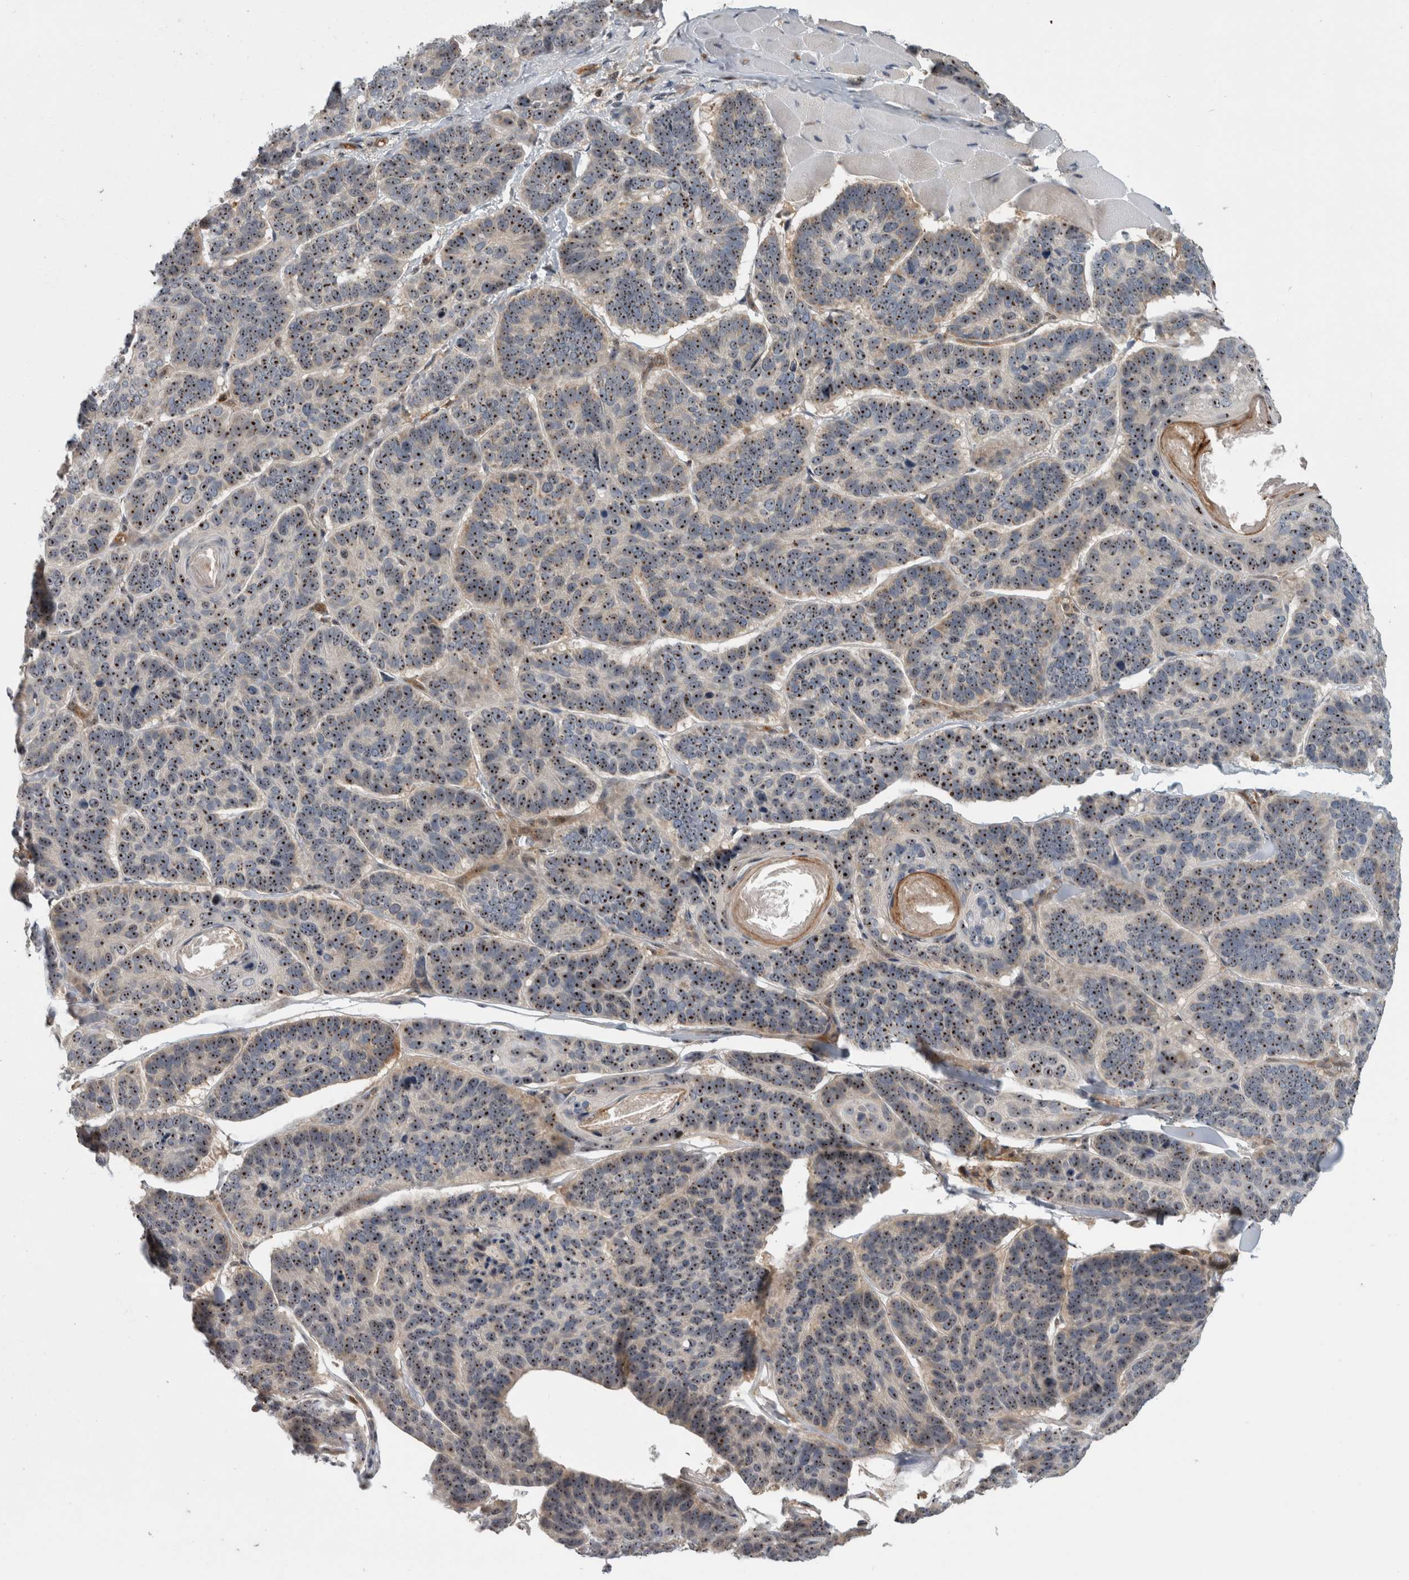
{"staining": {"intensity": "strong", "quantity": ">75%", "location": "nuclear"}, "tissue": "skin cancer", "cell_type": "Tumor cells", "image_type": "cancer", "snomed": [{"axis": "morphology", "description": "Basal cell carcinoma"}, {"axis": "topography", "description": "Skin"}], "caption": "The photomicrograph reveals a brown stain indicating the presence of a protein in the nuclear of tumor cells in skin basal cell carcinoma.", "gene": "TDRD7", "patient": {"sex": "male", "age": 62}}